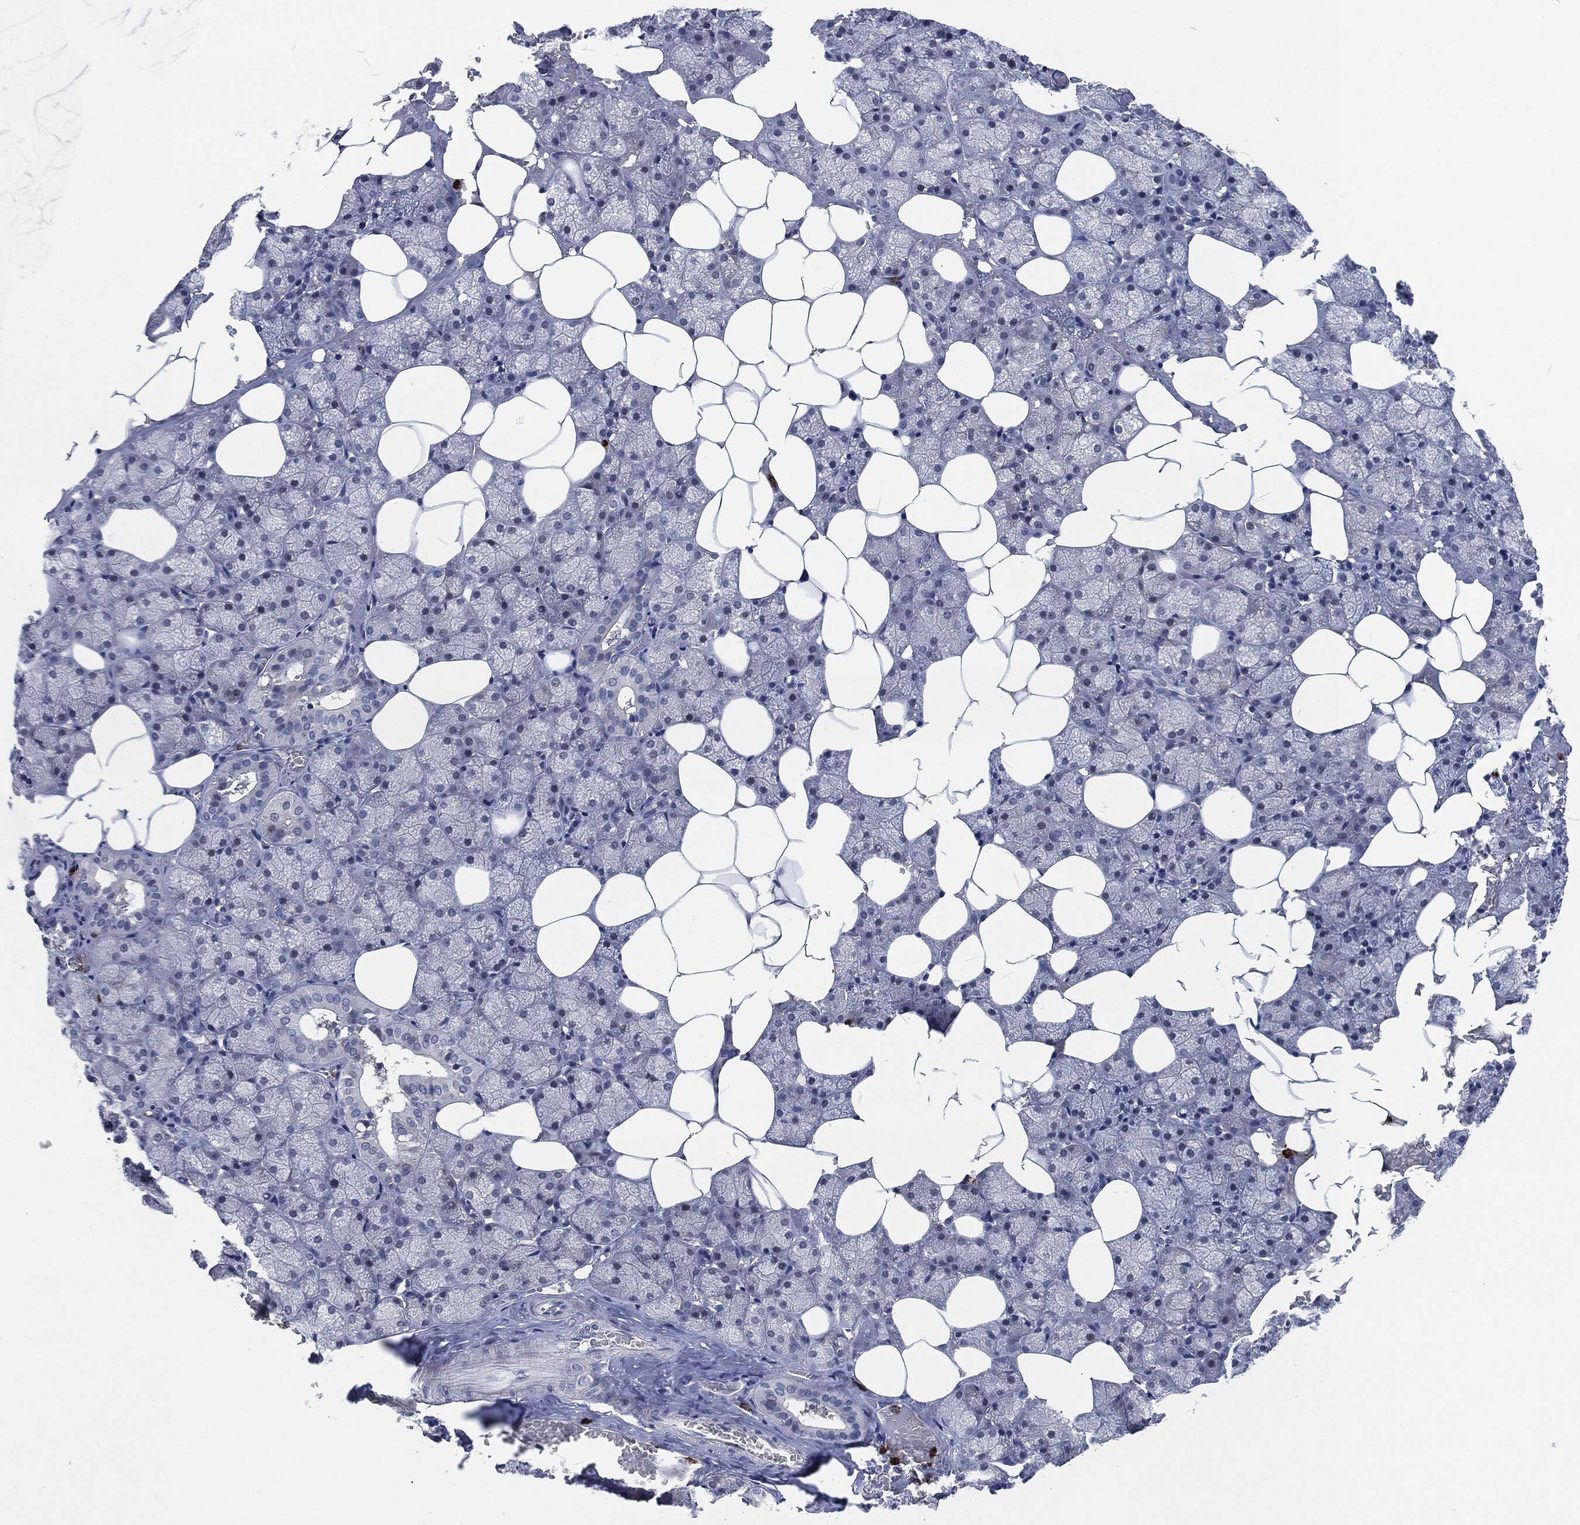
{"staining": {"intensity": "negative", "quantity": "none", "location": "none"}, "tissue": "salivary gland", "cell_type": "Glandular cells", "image_type": "normal", "snomed": [{"axis": "morphology", "description": "Normal tissue, NOS"}, {"axis": "topography", "description": "Salivary gland"}], "caption": "The photomicrograph exhibits no significant staining in glandular cells of salivary gland. (DAB (3,3'-diaminobenzidine) immunohistochemistry with hematoxylin counter stain).", "gene": "MPO", "patient": {"sex": "male", "age": 38}}